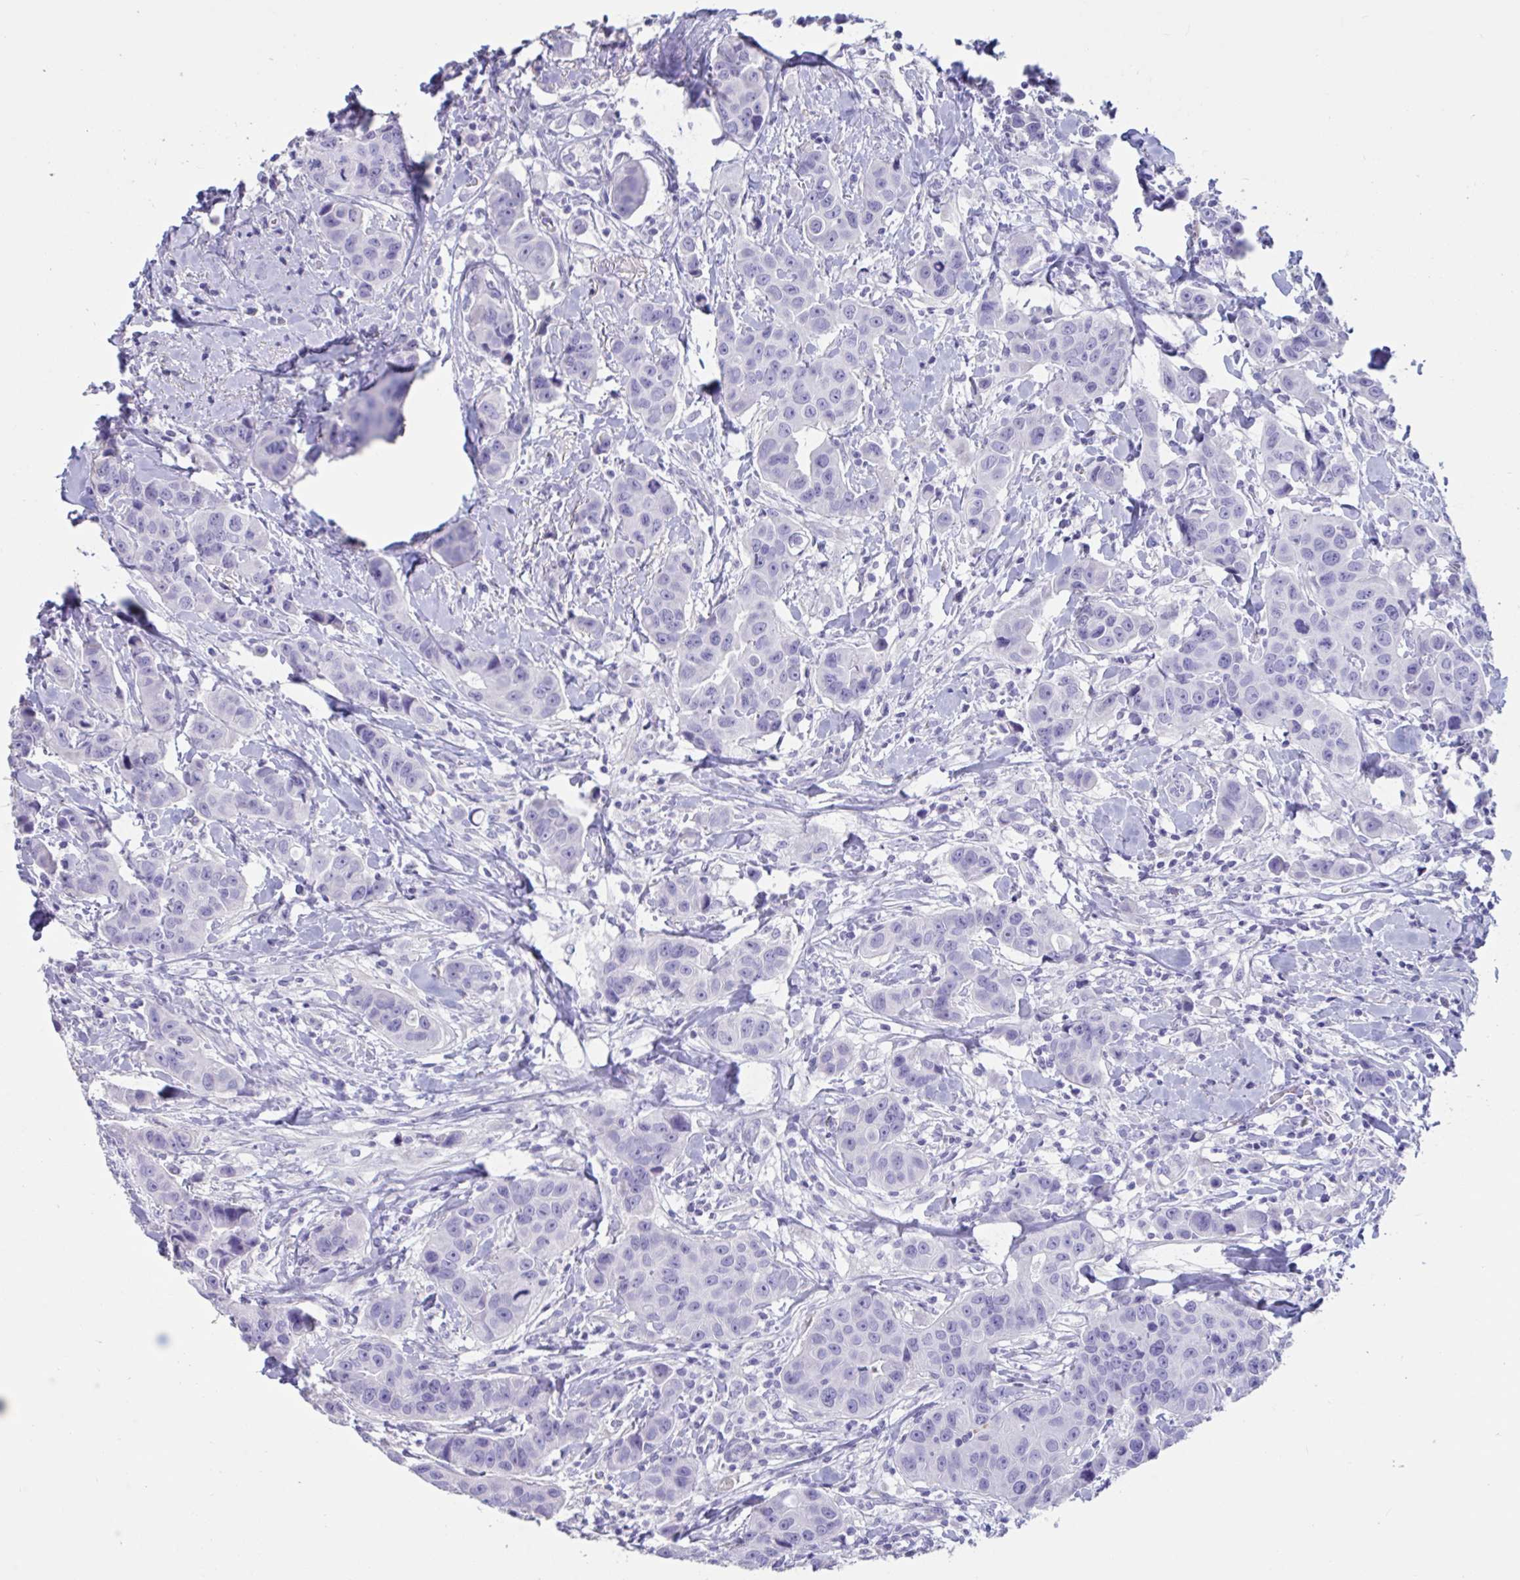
{"staining": {"intensity": "negative", "quantity": "none", "location": "none"}, "tissue": "breast cancer", "cell_type": "Tumor cells", "image_type": "cancer", "snomed": [{"axis": "morphology", "description": "Duct carcinoma"}, {"axis": "topography", "description": "Breast"}], "caption": "This image is of invasive ductal carcinoma (breast) stained with IHC to label a protein in brown with the nuclei are counter-stained blue. There is no positivity in tumor cells. The staining is performed using DAB brown chromogen with nuclei counter-stained in using hematoxylin.", "gene": "TNNC1", "patient": {"sex": "female", "age": 24}}